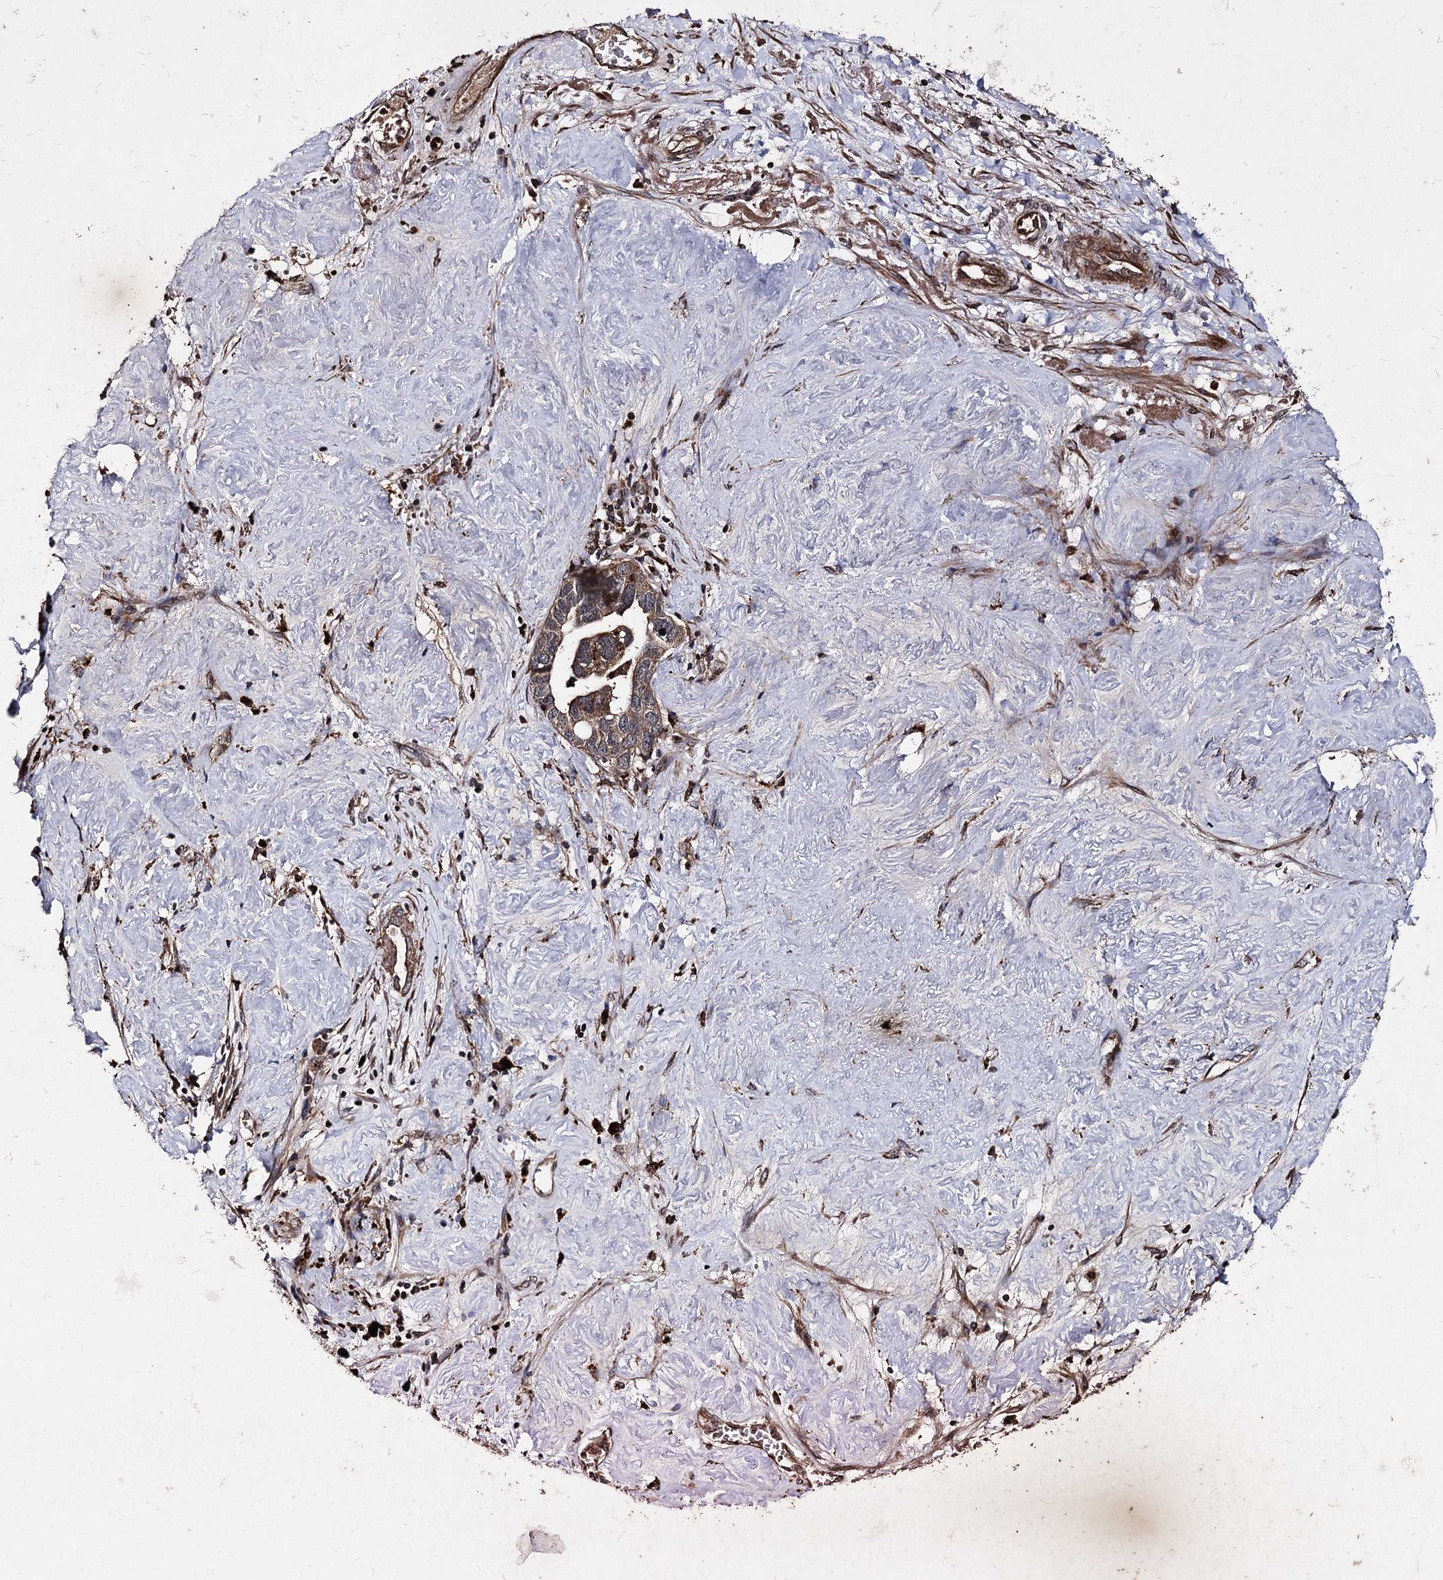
{"staining": {"intensity": "weak", "quantity": ">75%", "location": "cytoplasmic/membranous"}, "tissue": "ovarian cancer", "cell_type": "Tumor cells", "image_type": "cancer", "snomed": [{"axis": "morphology", "description": "Cystadenocarcinoma, serous, NOS"}, {"axis": "topography", "description": "Ovary"}], "caption": "Immunohistochemistry staining of ovarian serous cystadenocarcinoma, which shows low levels of weak cytoplasmic/membranous staining in about >75% of tumor cells indicating weak cytoplasmic/membranous protein staining. The staining was performed using DAB (brown) for protein detection and nuclei were counterstained in hematoxylin (blue).", "gene": "BCL2L2", "patient": {"sex": "female", "age": 54}}